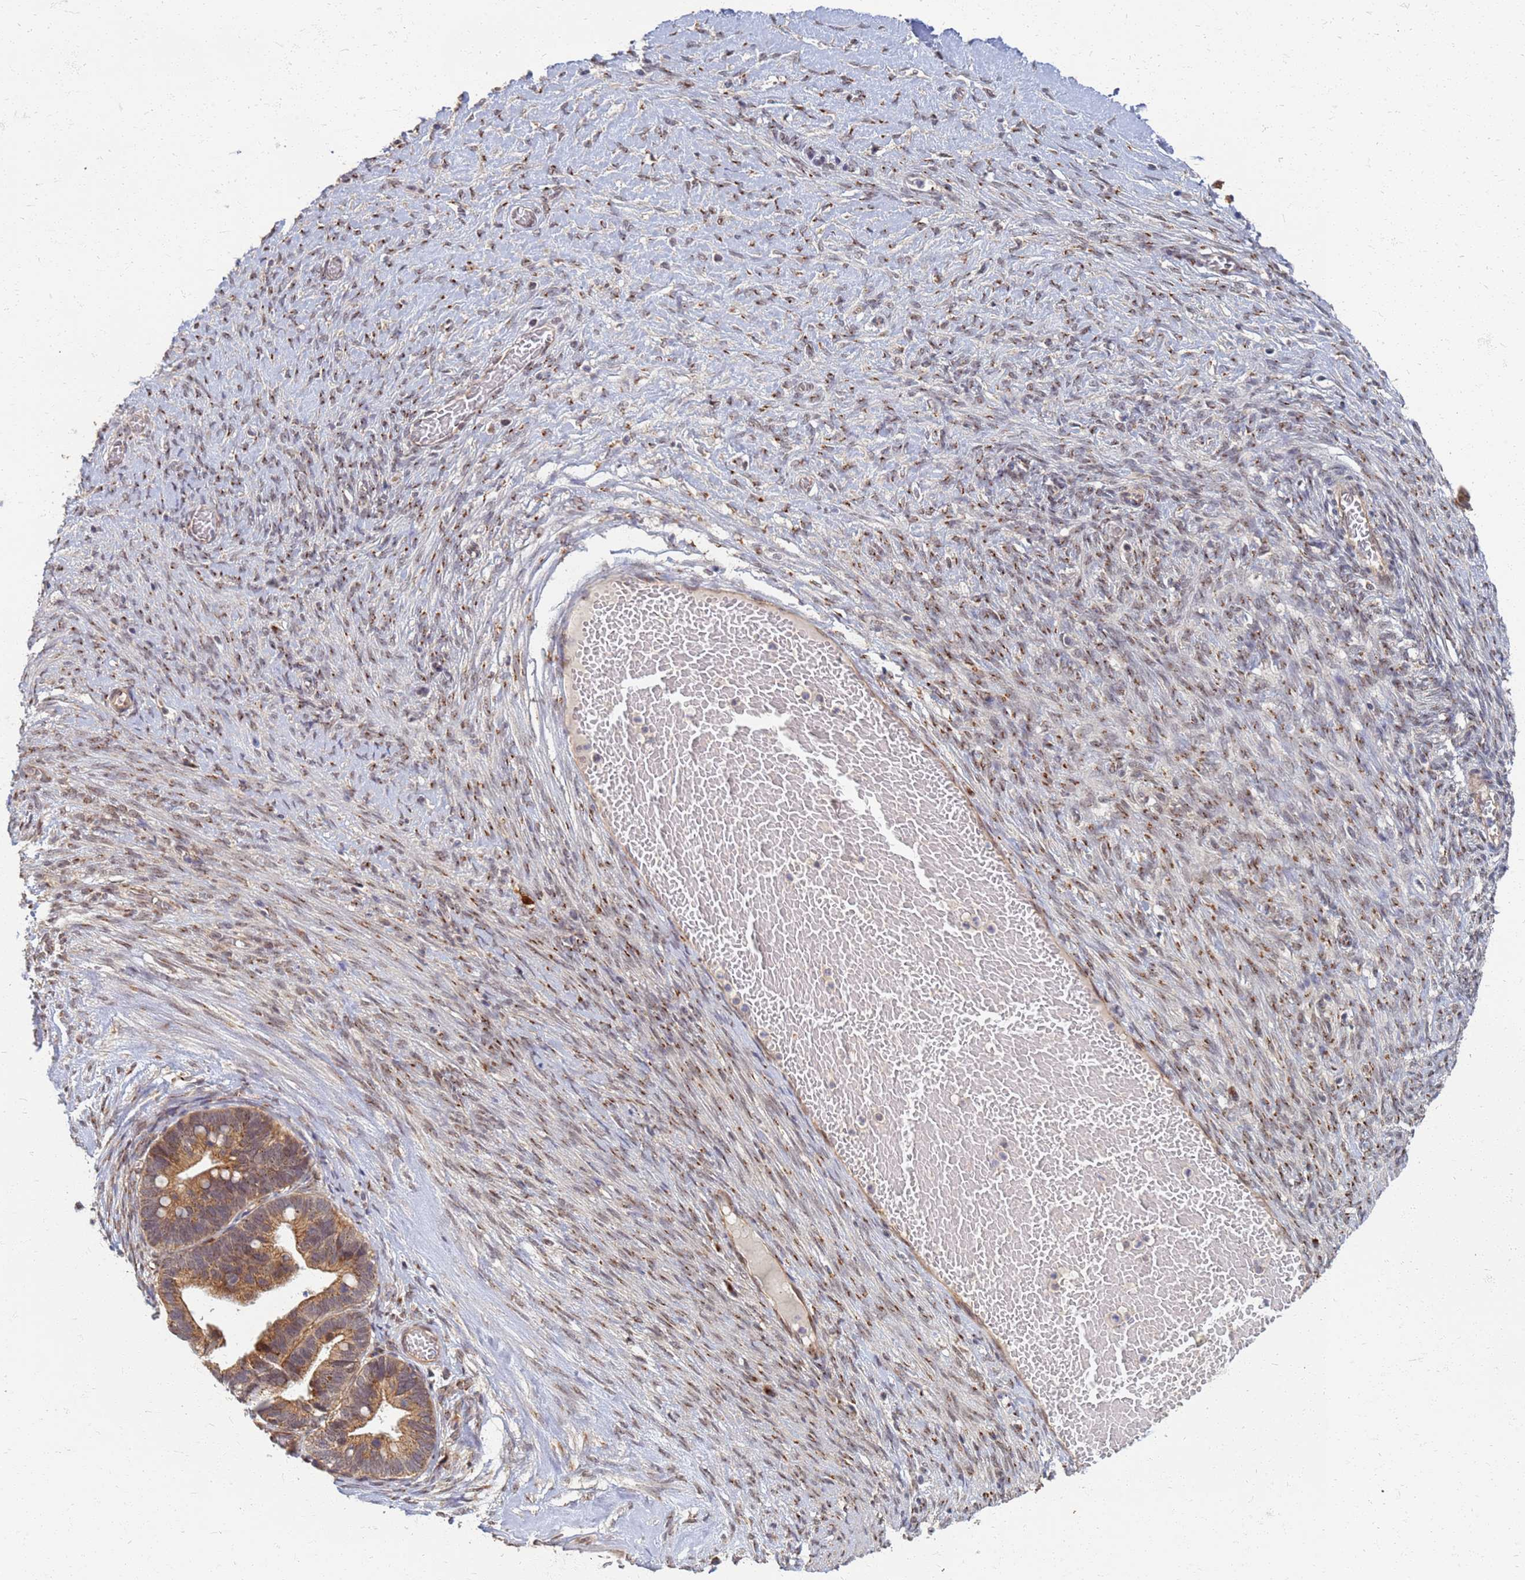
{"staining": {"intensity": "moderate", "quantity": ">75%", "location": "cytoplasmic/membranous"}, "tissue": "ovarian cancer", "cell_type": "Tumor cells", "image_type": "cancer", "snomed": [{"axis": "morphology", "description": "Cystadenocarcinoma, serous, NOS"}, {"axis": "topography", "description": "Ovary"}], "caption": "Moderate cytoplasmic/membranous staining is appreciated in approximately >75% of tumor cells in ovarian cancer (serous cystadenocarcinoma).", "gene": "ITGB4", "patient": {"sex": "female", "age": 56}}